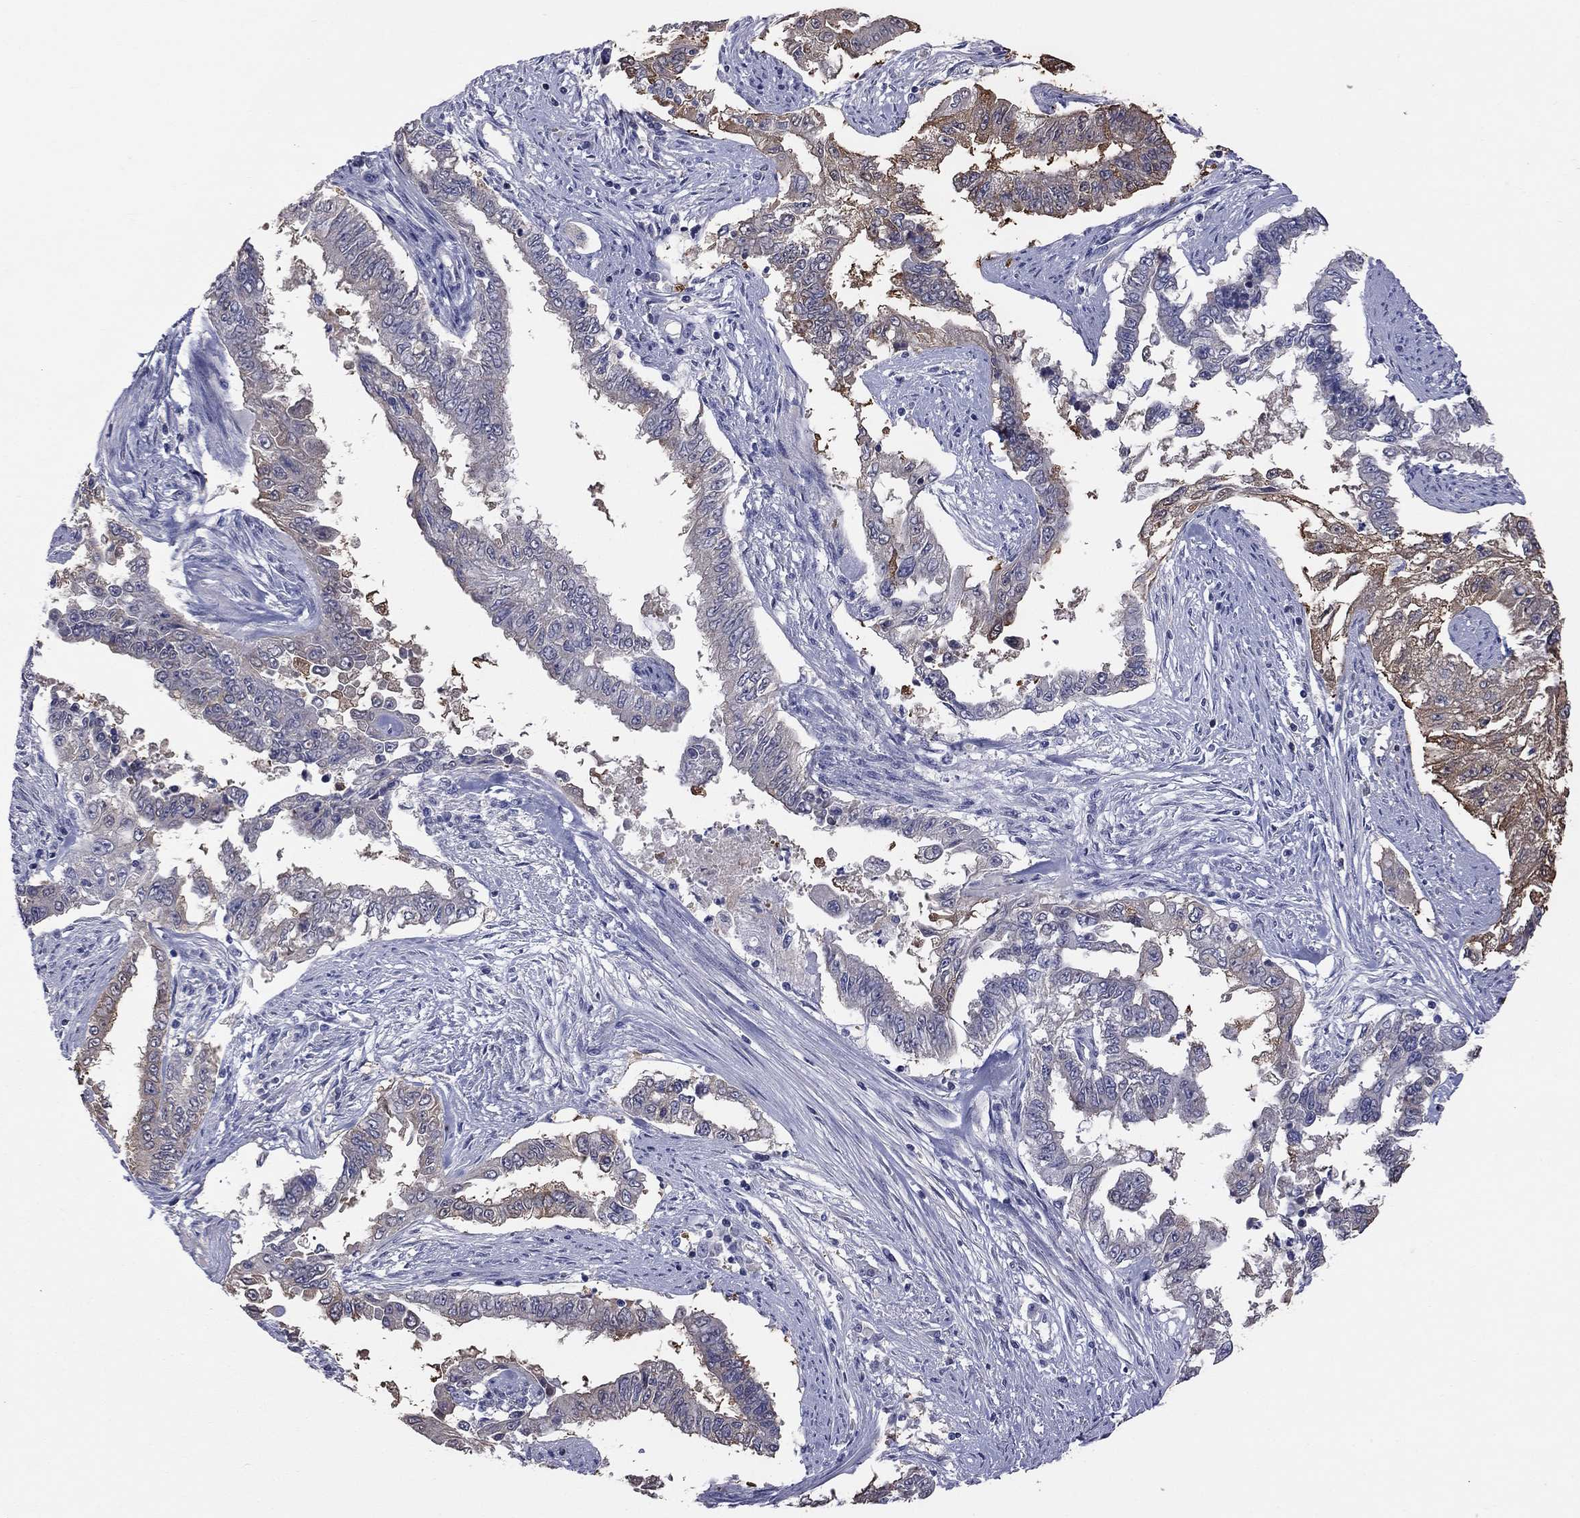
{"staining": {"intensity": "strong", "quantity": "<25%", "location": "cytoplasmic/membranous"}, "tissue": "endometrial cancer", "cell_type": "Tumor cells", "image_type": "cancer", "snomed": [{"axis": "morphology", "description": "Adenocarcinoma, NOS"}, {"axis": "topography", "description": "Uterus"}], "caption": "Strong cytoplasmic/membranous staining for a protein is seen in about <25% of tumor cells of endometrial cancer using IHC.", "gene": "HYLS1", "patient": {"sex": "female", "age": 59}}